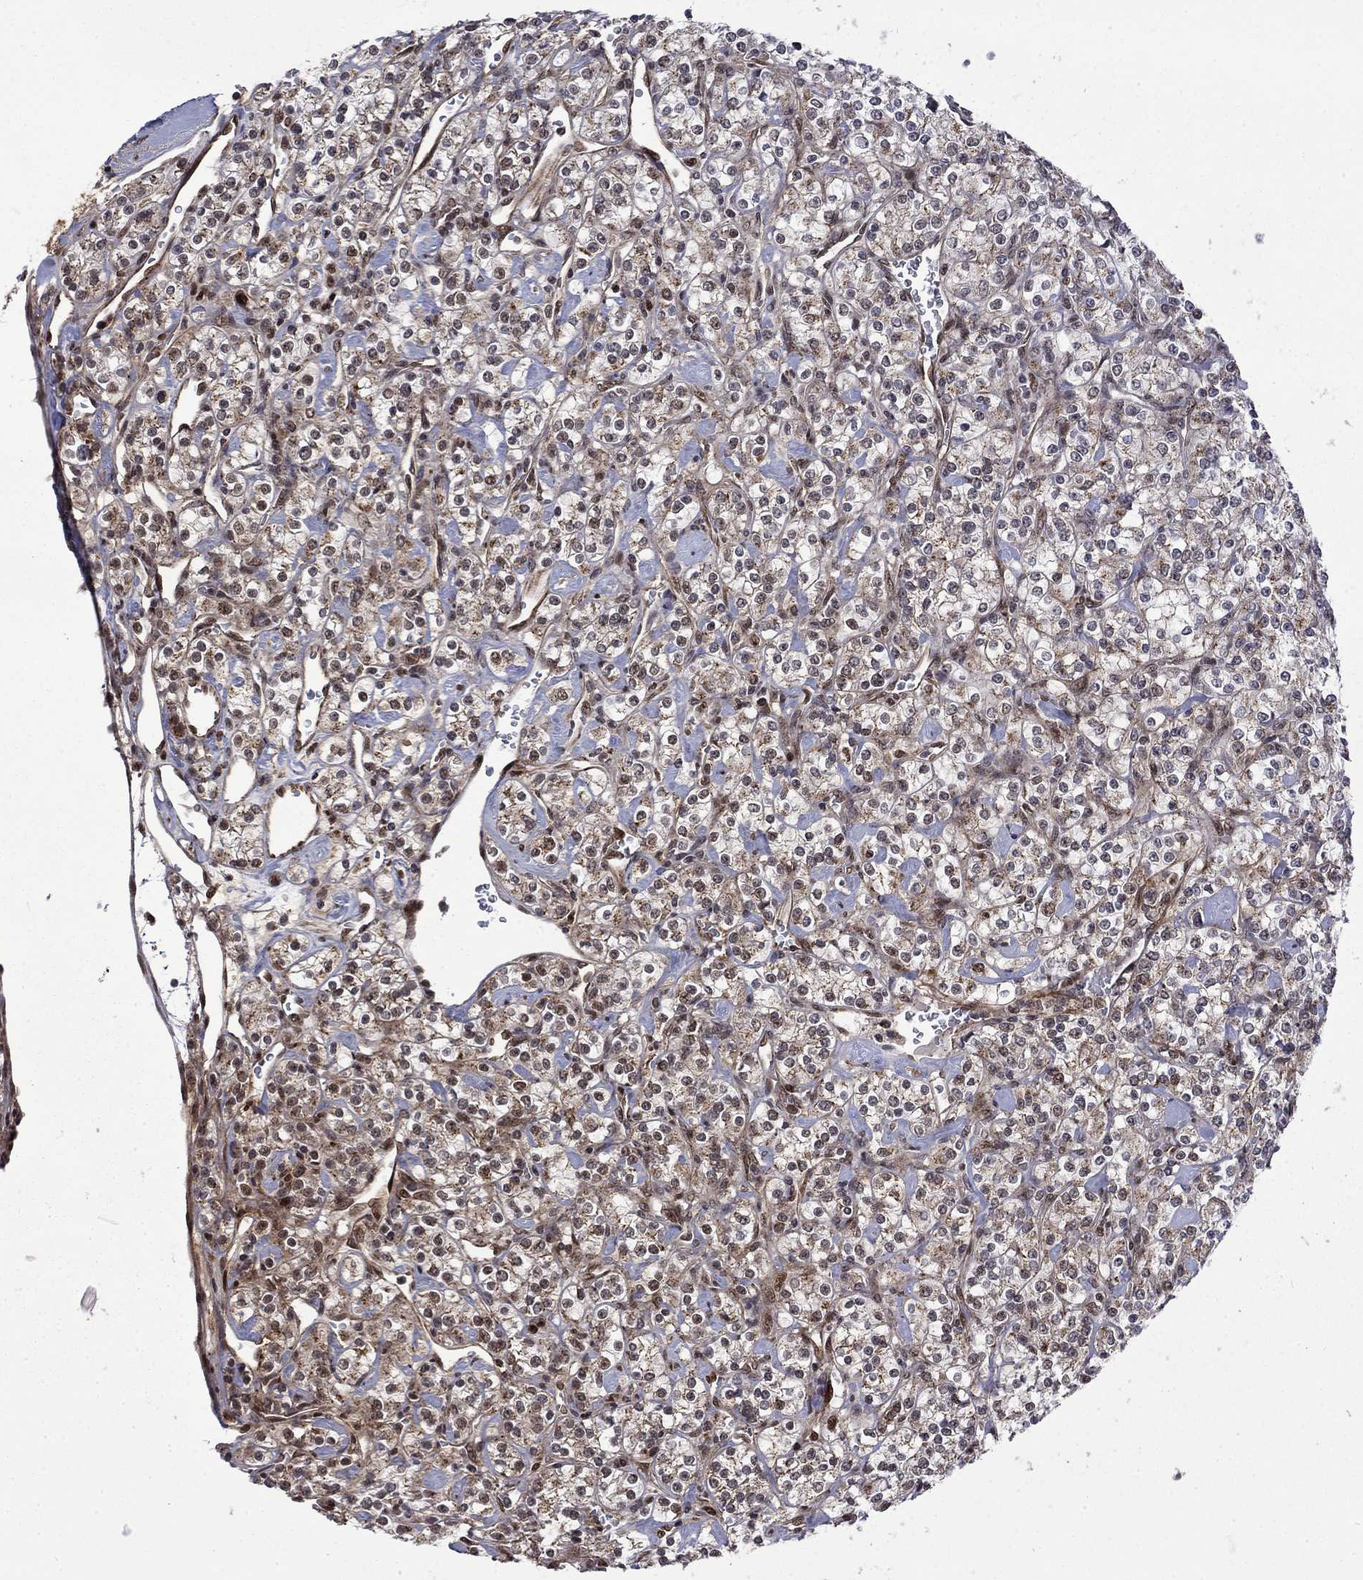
{"staining": {"intensity": "moderate", "quantity": "25%-75%", "location": "cytoplasmic/membranous,nuclear"}, "tissue": "renal cancer", "cell_type": "Tumor cells", "image_type": "cancer", "snomed": [{"axis": "morphology", "description": "Adenocarcinoma, NOS"}, {"axis": "topography", "description": "Kidney"}], "caption": "Immunohistochemistry (IHC) of renal adenocarcinoma shows medium levels of moderate cytoplasmic/membranous and nuclear staining in about 25%-75% of tumor cells.", "gene": "KPNA3", "patient": {"sex": "male", "age": 77}}